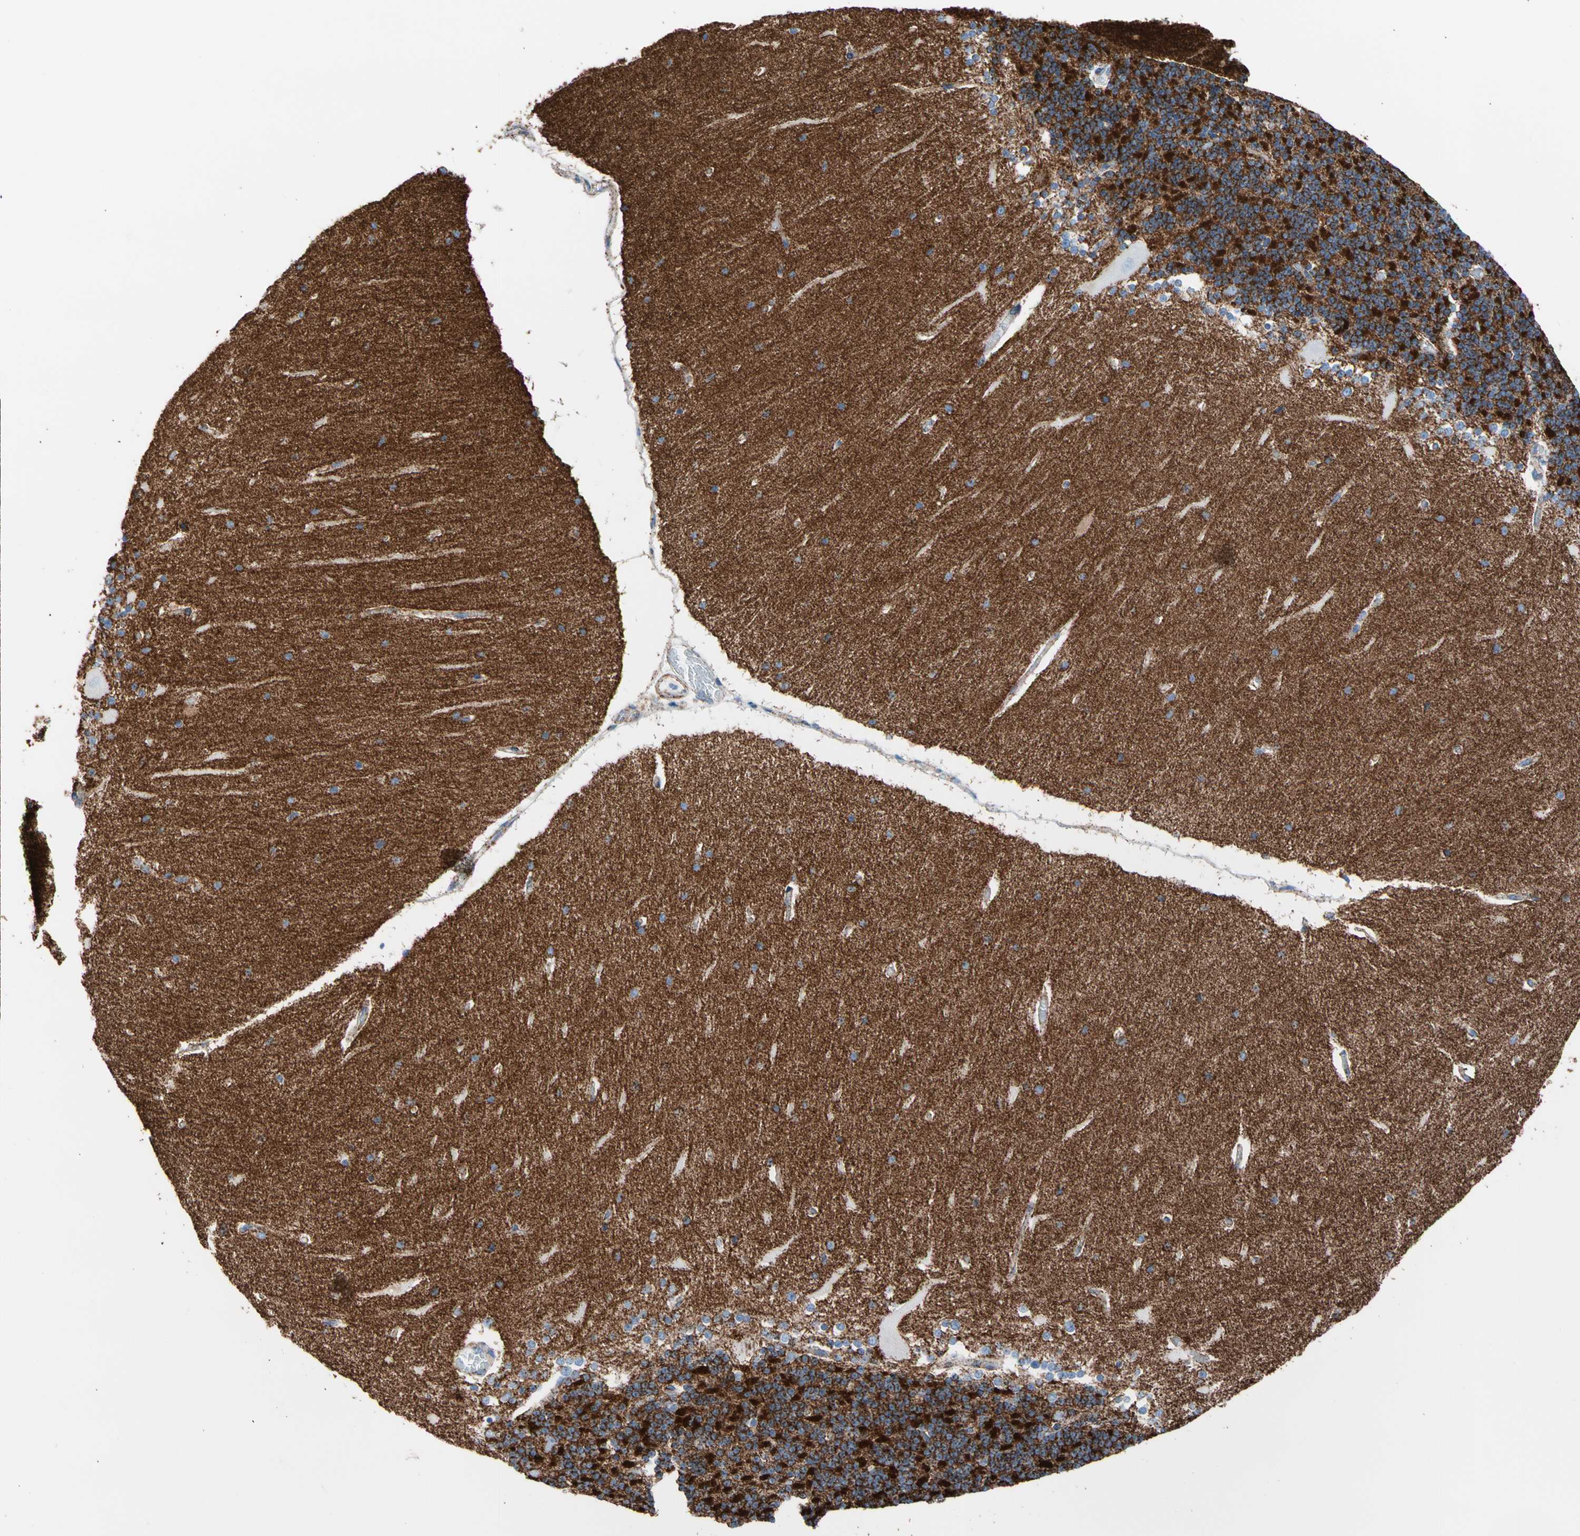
{"staining": {"intensity": "strong", "quantity": "25%-75%", "location": "cytoplasmic/membranous"}, "tissue": "cerebellum", "cell_type": "Cells in granular layer", "image_type": "normal", "snomed": [{"axis": "morphology", "description": "Normal tissue, NOS"}, {"axis": "topography", "description": "Cerebellum"}], "caption": "Protein positivity by IHC demonstrates strong cytoplasmic/membranous expression in approximately 25%-75% of cells in granular layer in benign cerebellum. (DAB (3,3'-diaminobenzidine) = brown stain, brightfield microscopy at high magnification).", "gene": "HK1", "patient": {"sex": "female", "age": 54}}